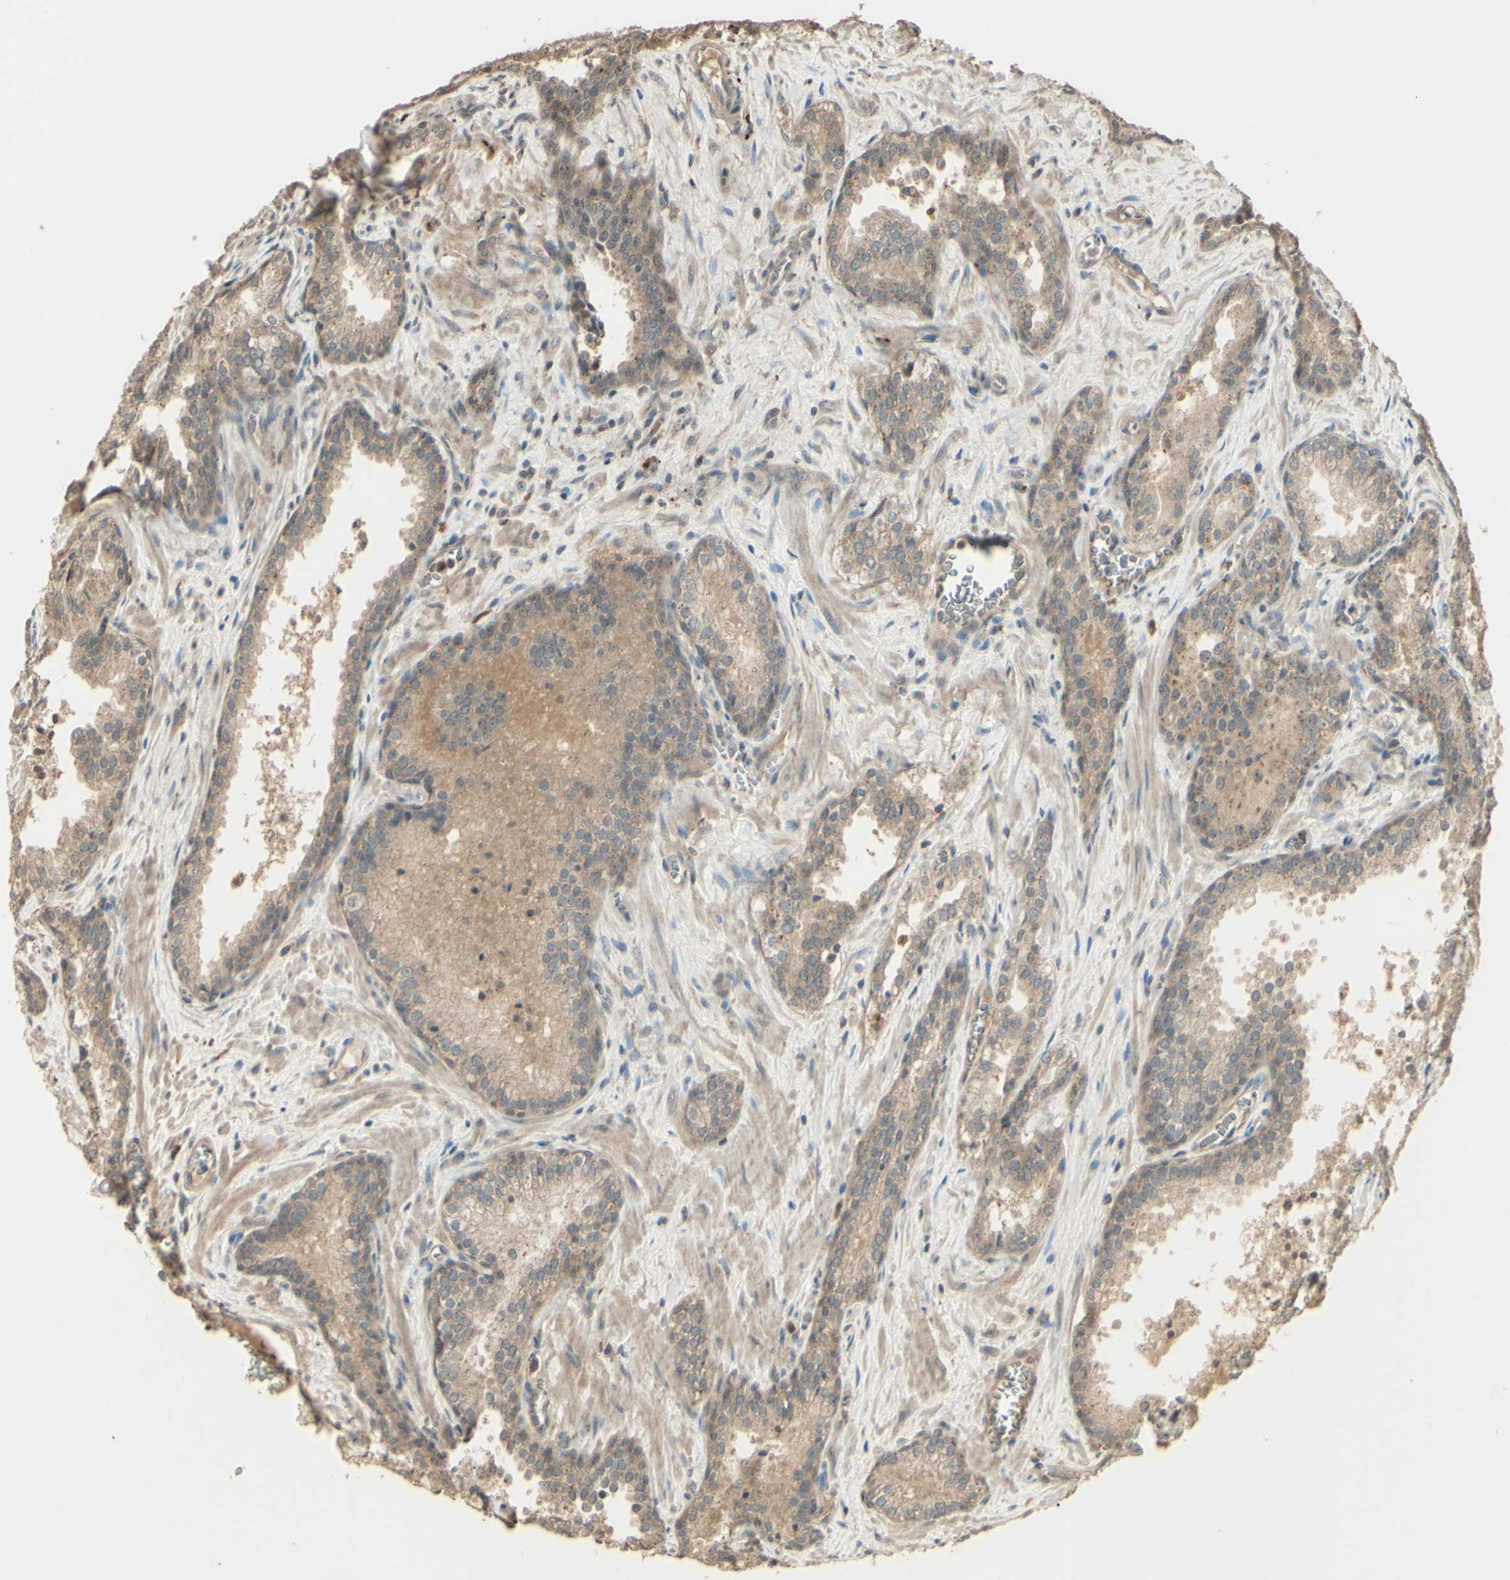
{"staining": {"intensity": "weak", "quantity": ">75%", "location": "cytoplasmic/membranous"}, "tissue": "prostate cancer", "cell_type": "Tumor cells", "image_type": "cancer", "snomed": [{"axis": "morphology", "description": "Adenocarcinoma, Low grade"}, {"axis": "topography", "description": "Prostate"}], "caption": "The immunohistochemical stain highlights weak cytoplasmic/membranous positivity in tumor cells of low-grade adenocarcinoma (prostate) tissue.", "gene": "GNAS", "patient": {"sex": "male", "age": 60}}